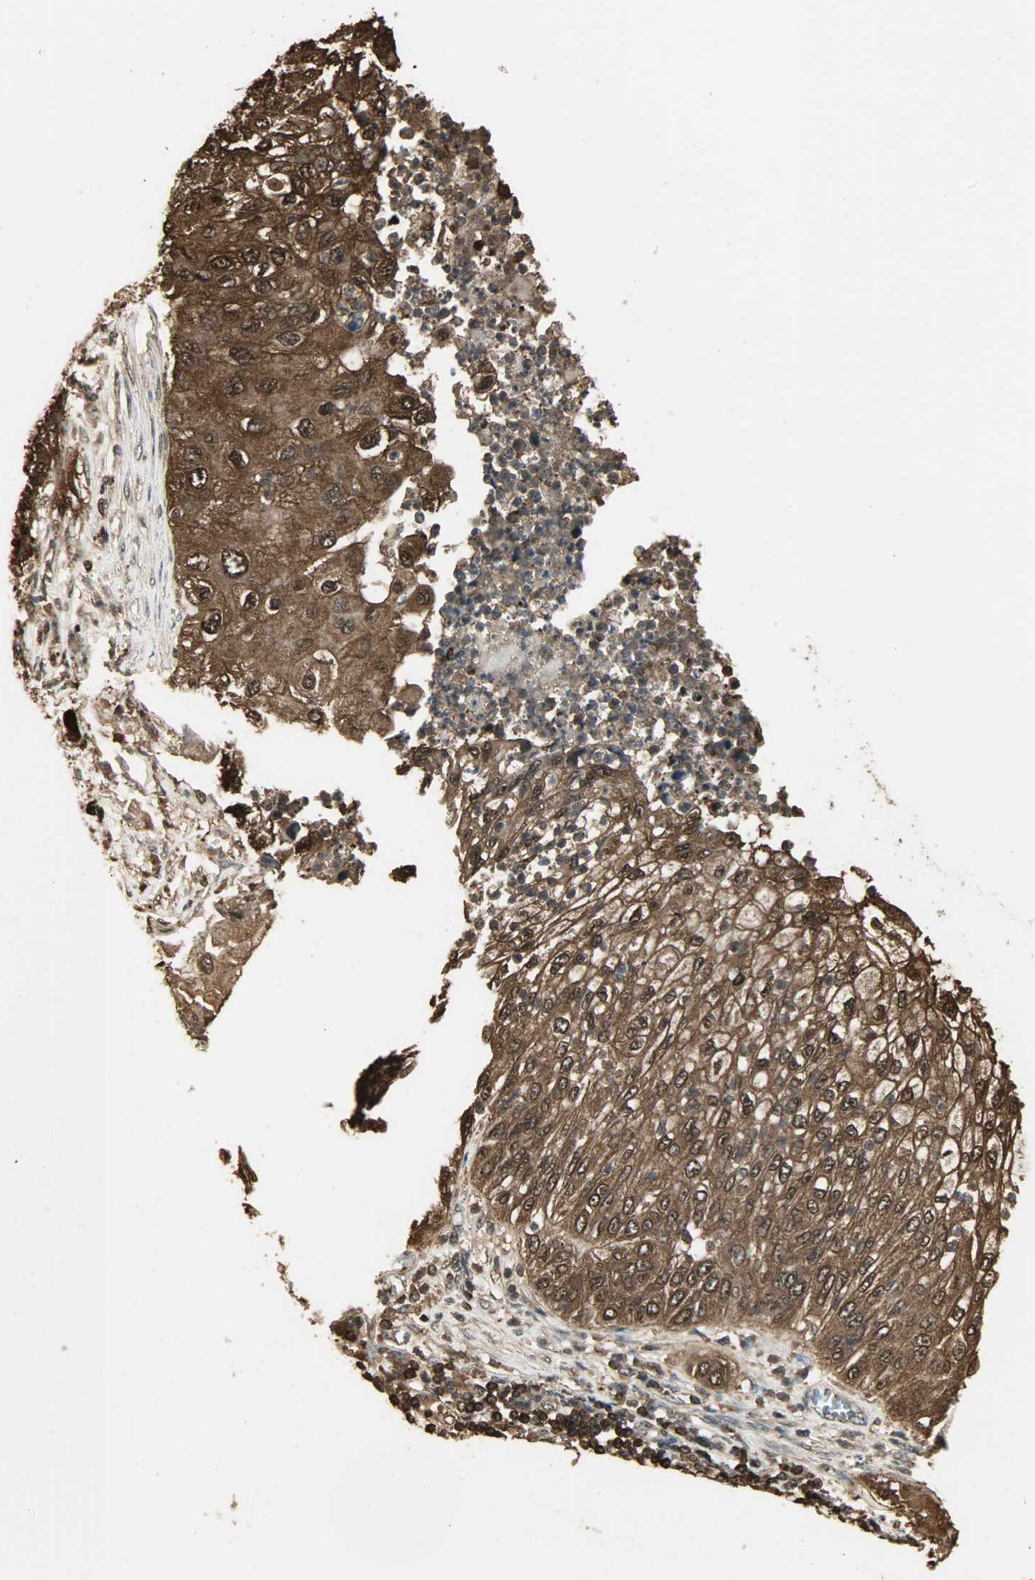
{"staining": {"intensity": "strong", "quantity": ">75%", "location": "cytoplasmic/membranous,nuclear"}, "tissue": "lung cancer", "cell_type": "Tumor cells", "image_type": "cancer", "snomed": [{"axis": "morphology", "description": "Inflammation, NOS"}, {"axis": "morphology", "description": "Squamous cell carcinoma, NOS"}, {"axis": "topography", "description": "Lymph node"}, {"axis": "topography", "description": "Soft tissue"}, {"axis": "topography", "description": "Lung"}], "caption": "Protein analysis of lung cancer tissue exhibits strong cytoplasmic/membranous and nuclear expression in about >75% of tumor cells.", "gene": "YWHAZ", "patient": {"sex": "male", "age": 66}}